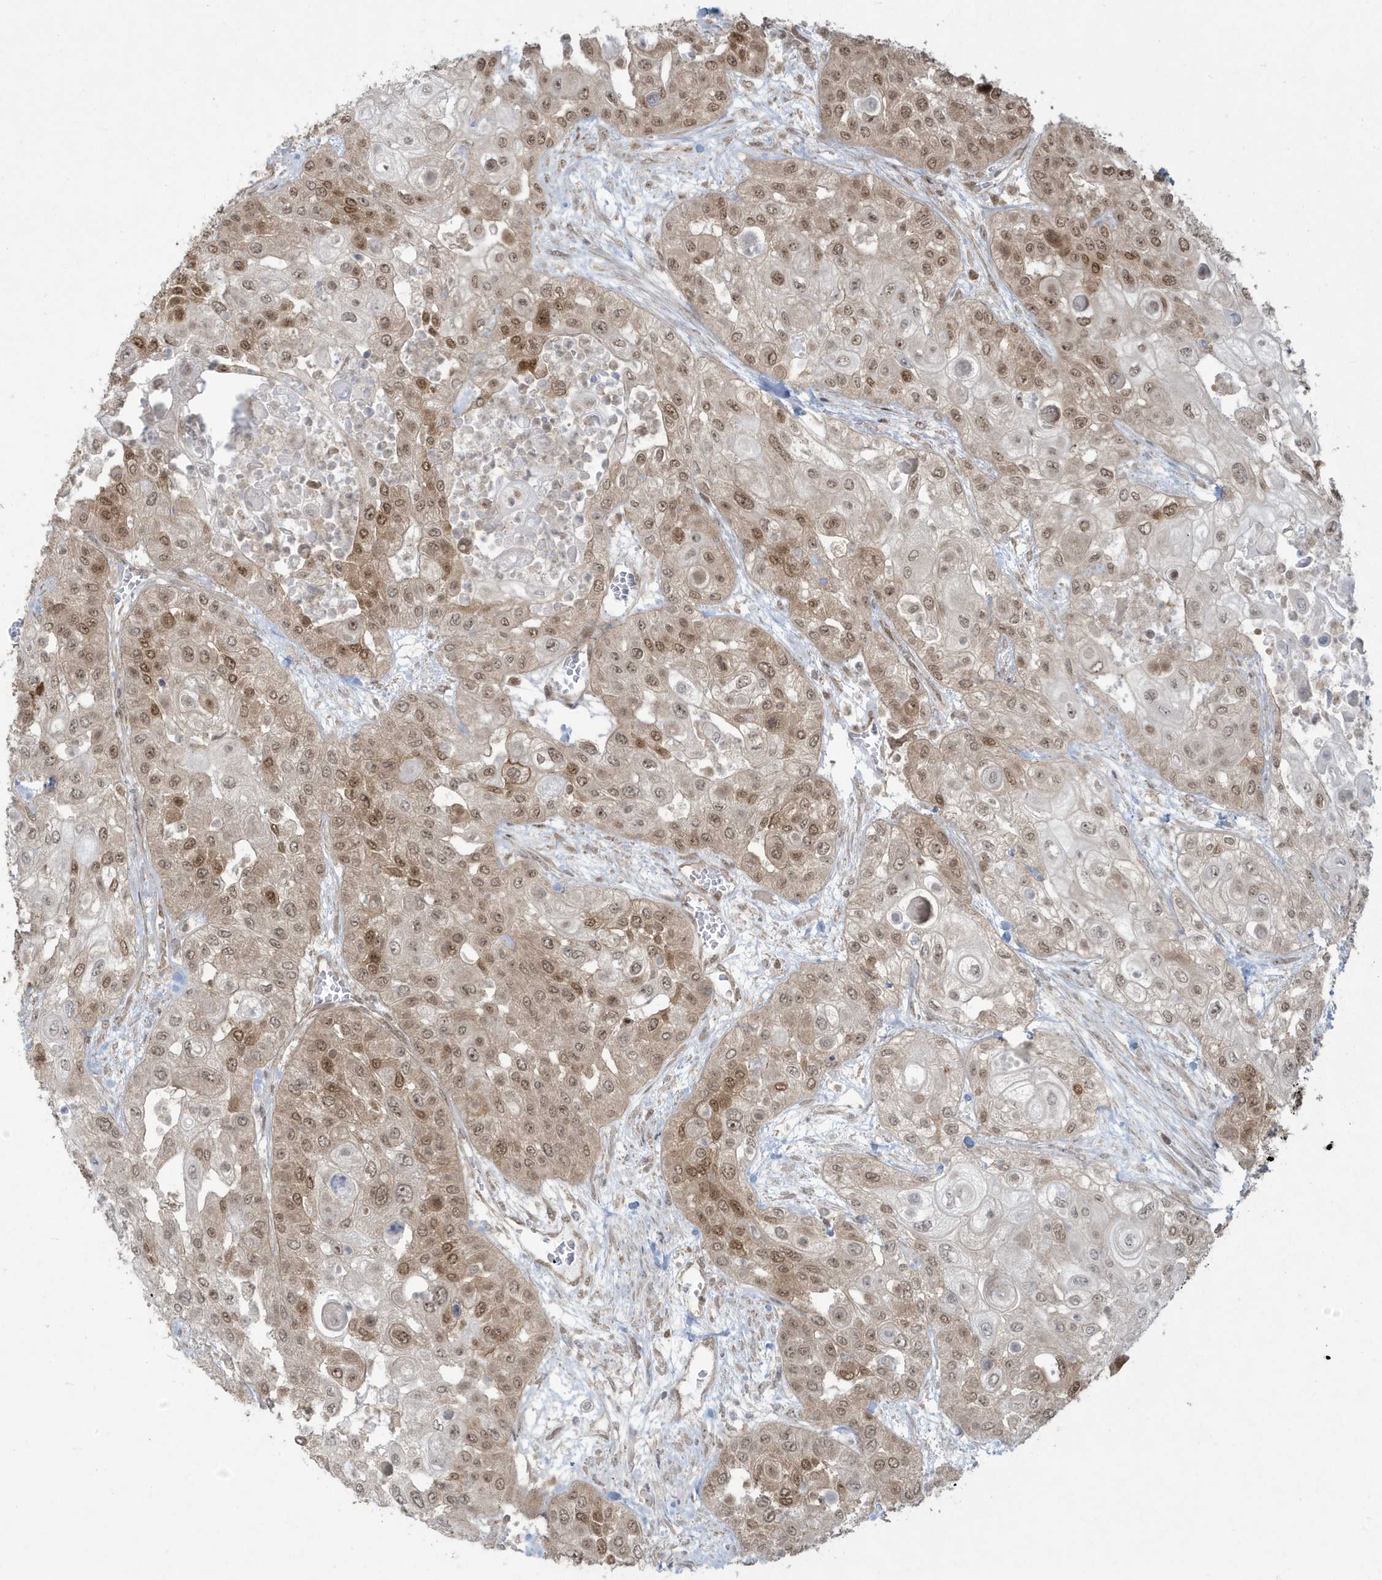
{"staining": {"intensity": "moderate", "quantity": ">75%", "location": "nuclear"}, "tissue": "urothelial cancer", "cell_type": "Tumor cells", "image_type": "cancer", "snomed": [{"axis": "morphology", "description": "Urothelial carcinoma, High grade"}, {"axis": "topography", "description": "Urinary bladder"}], "caption": "Urothelial carcinoma (high-grade) stained for a protein (brown) demonstrates moderate nuclear positive expression in about >75% of tumor cells.", "gene": "C1orf52", "patient": {"sex": "female", "age": 79}}